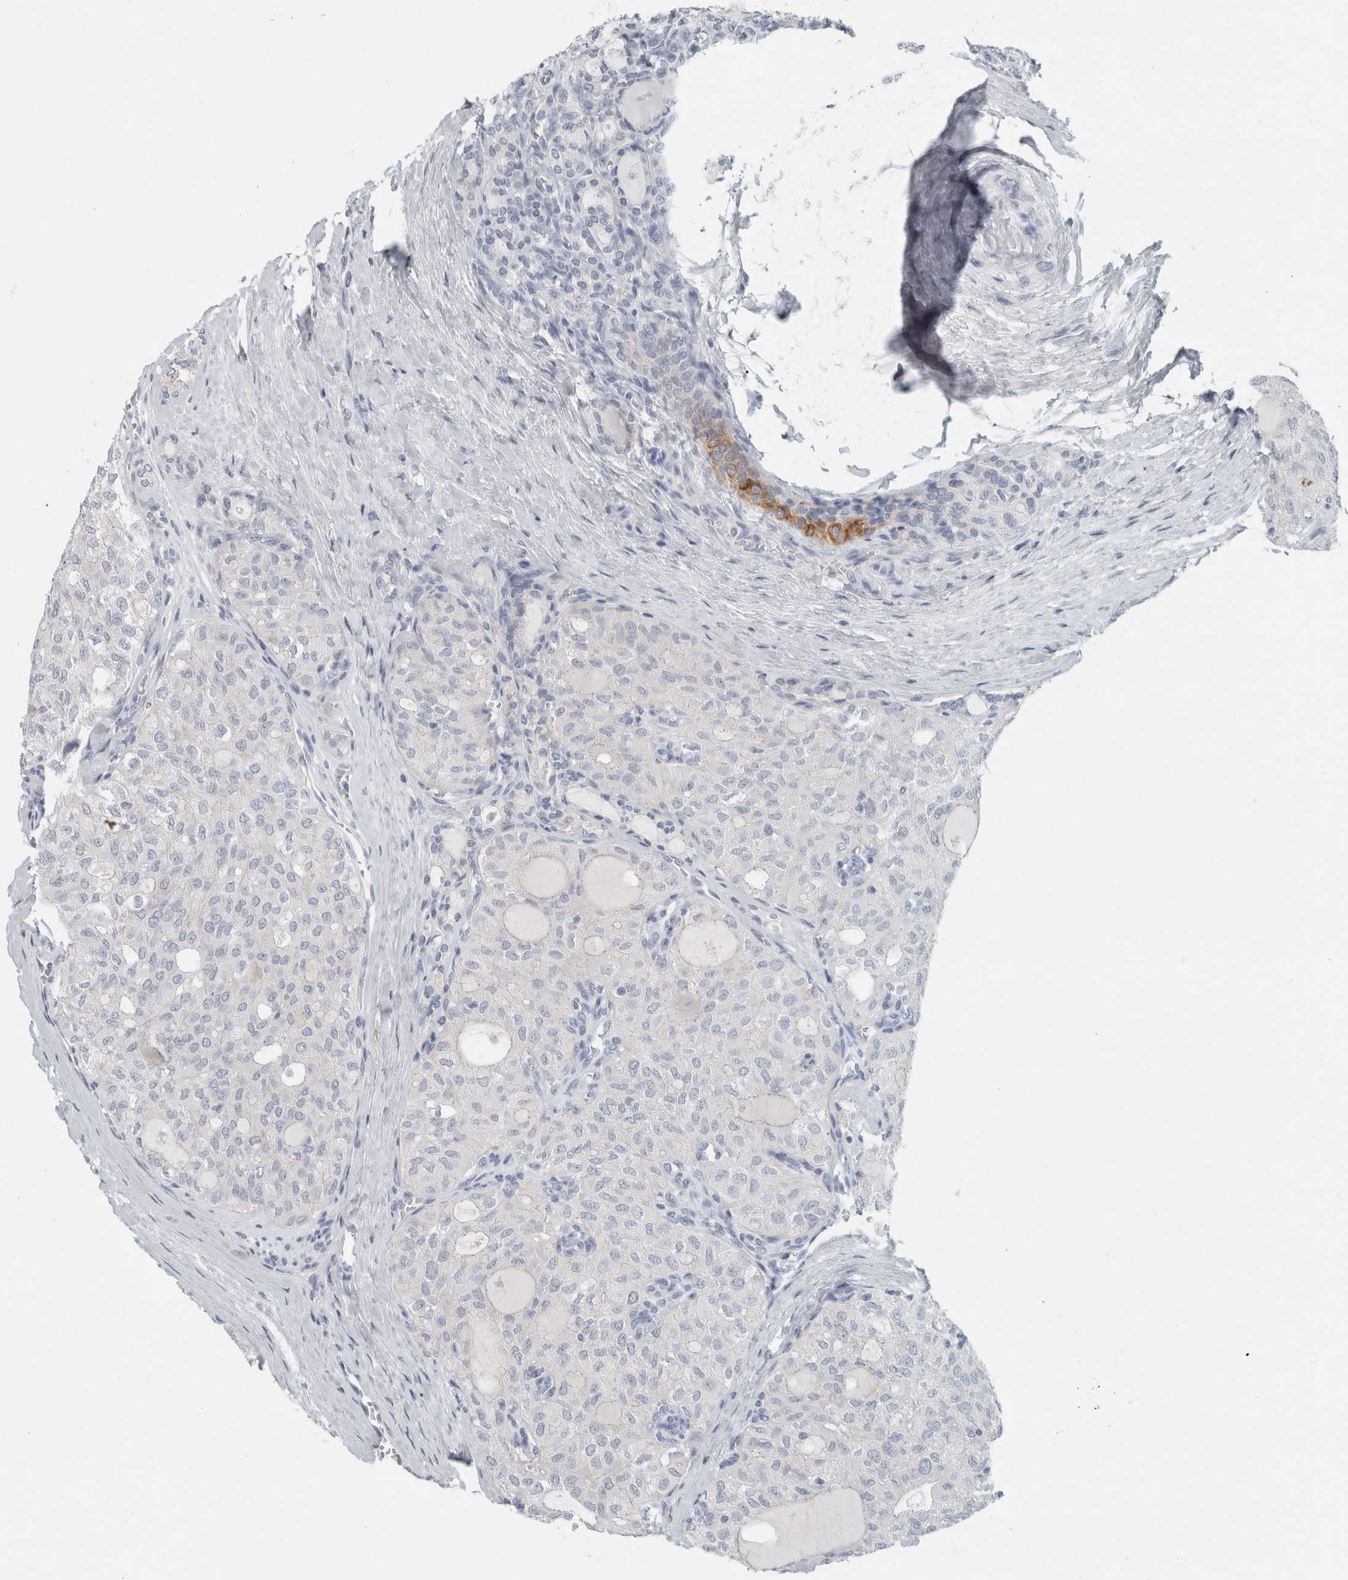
{"staining": {"intensity": "negative", "quantity": "none", "location": "none"}, "tissue": "thyroid cancer", "cell_type": "Tumor cells", "image_type": "cancer", "snomed": [{"axis": "morphology", "description": "Follicular adenoma carcinoma, NOS"}, {"axis": "topography", "description": "Thyroid gland"}], "caption": "Immunohistochemistry (IHC) photomicrograph of neoplastic tissue: human follicular adenoma carcinoma (thyroid) stained with DAB demonstrates no significant protein positivity in tumor cells. Nuclei are stained in blue.", "gene": "SLC28A3", "patient": {"sex": "male", "age": 75}}